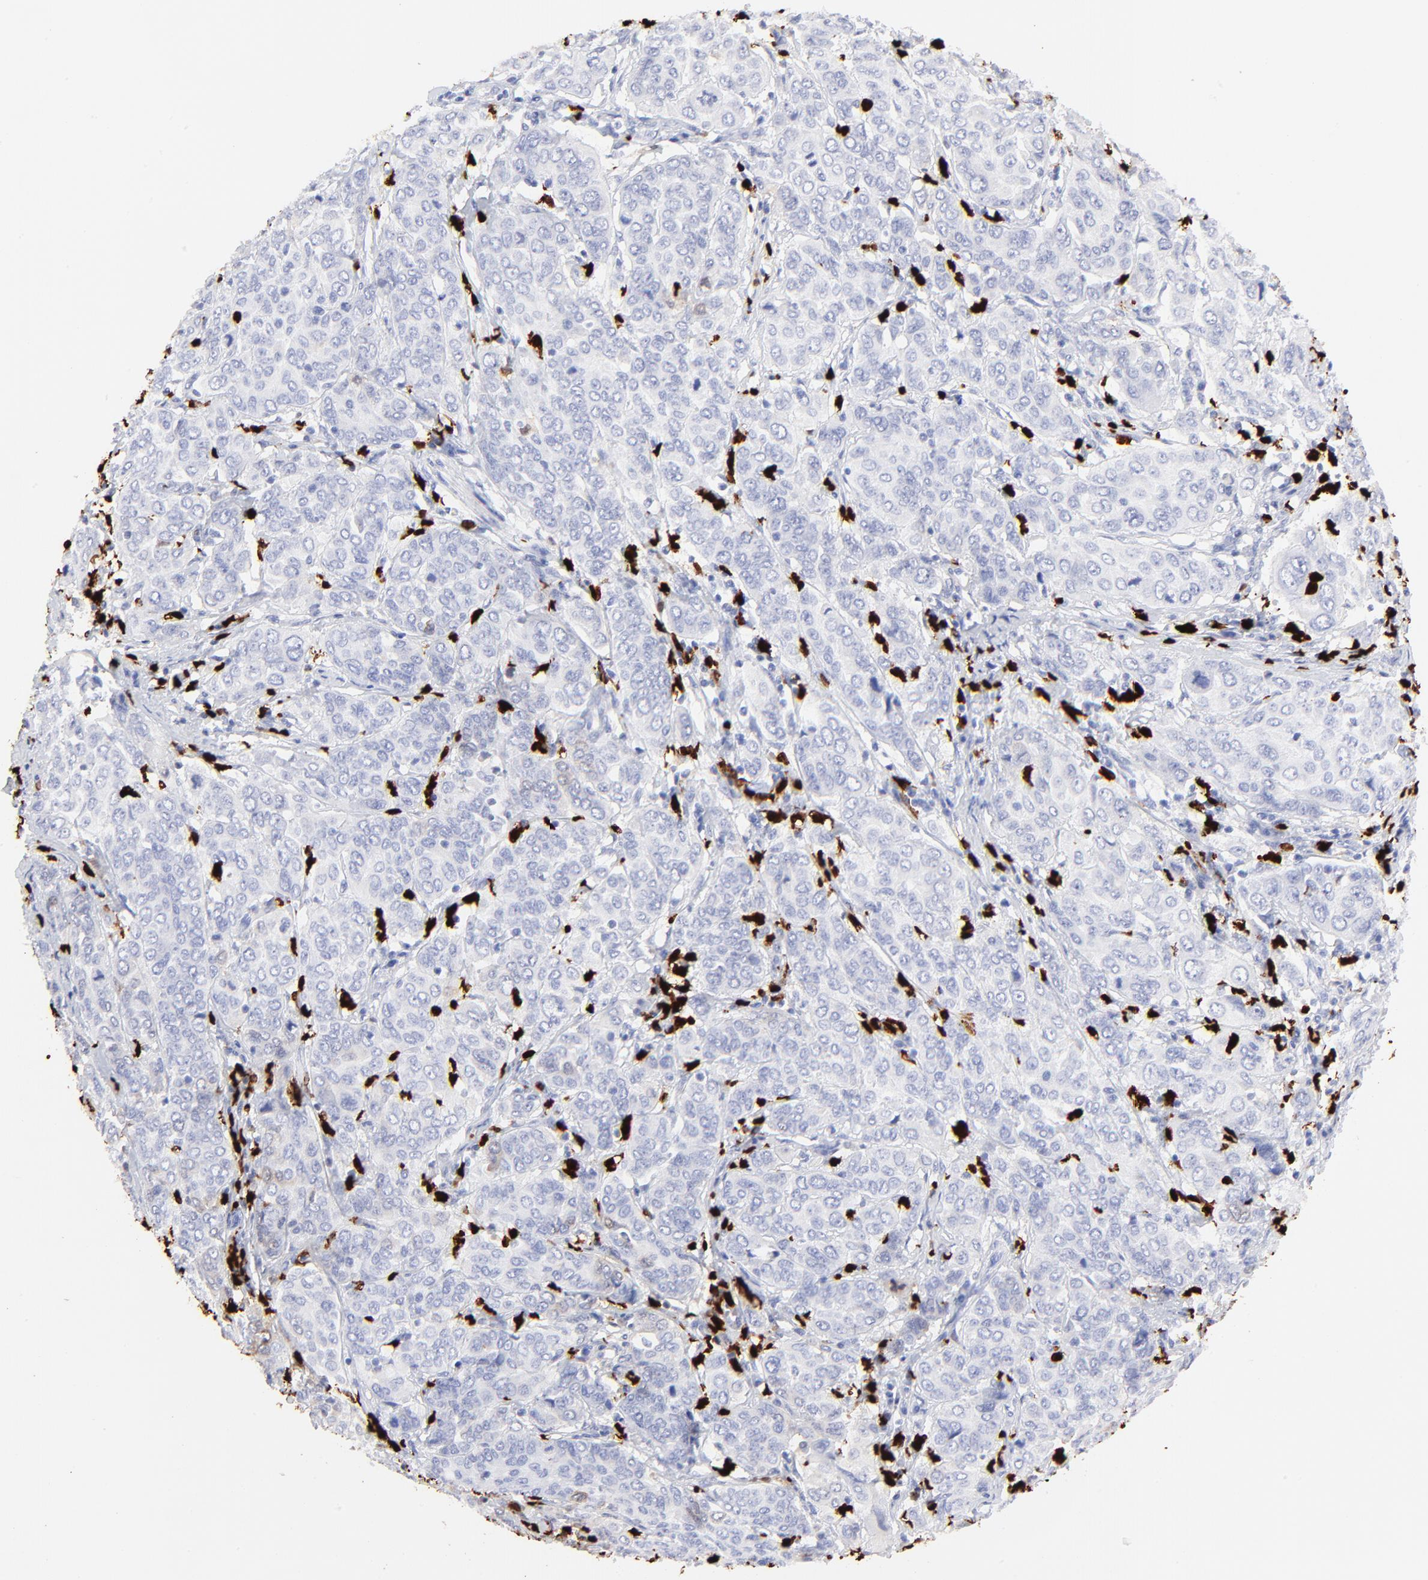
{"staining": {"intensity": "negative", "quantity": "none", "location": "none"}, "tissue": "cervical cancer", "cell_type": "Tumor cells", "image_type": "cancer", "snomed": [{"axis": "morphology", "description": "Squamous cell carcinoma, NOS"}, {"axis": "topography", "description": "Cervix"}], "caption": "High magnification brightfield microscopy of squamous cell carcinoma (cervical) stained with DAB (brown) and counterstained with hematoxylin (blue): tumor cells show no significant staining.", "gene": "S100A12", "patient": {"sex": "female", "age": 38}}